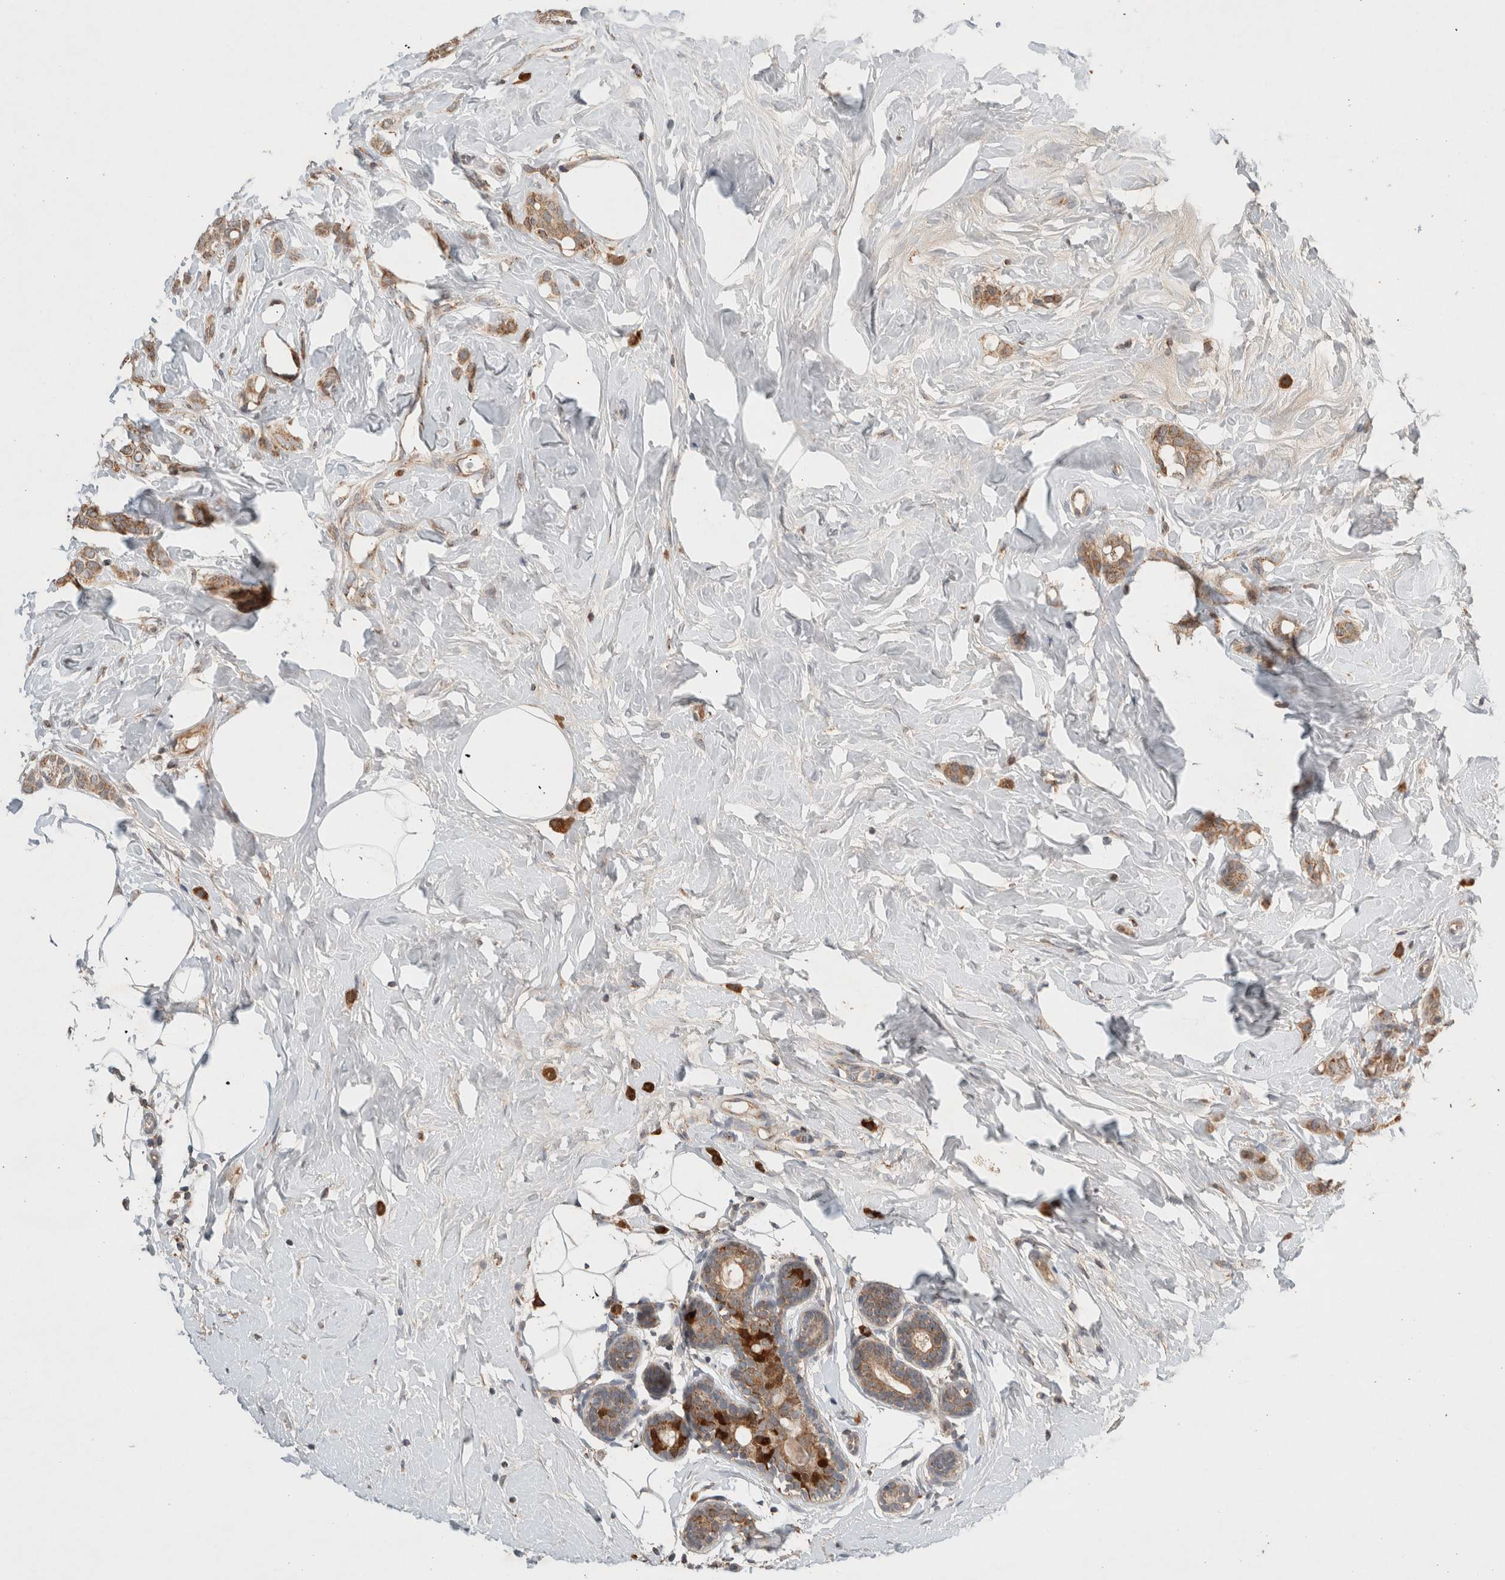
{"staining": {"intensity": "moderate", "quantity": ">75%", "location": "cytoplasmic/membranous"}, "tissue": "breast cancer", "cell_type": "Tumor cells", "image_type": "cancer", "snomed": [{"axis": "morphology", "description": "Lobular carcinoma, in situ"}, {"axis": "morphology", "description": "Lobular carcinoma"}, {"axis": "topography", "description": "Breast"}], "caption": "A brown stain labels moderate cytoplasmic/membranous positivity of a protein in human breast lobular carcinoma in situ tumor cells.", "gene": "AMPD1", "patient": {"sex": "female", "age": 41}}